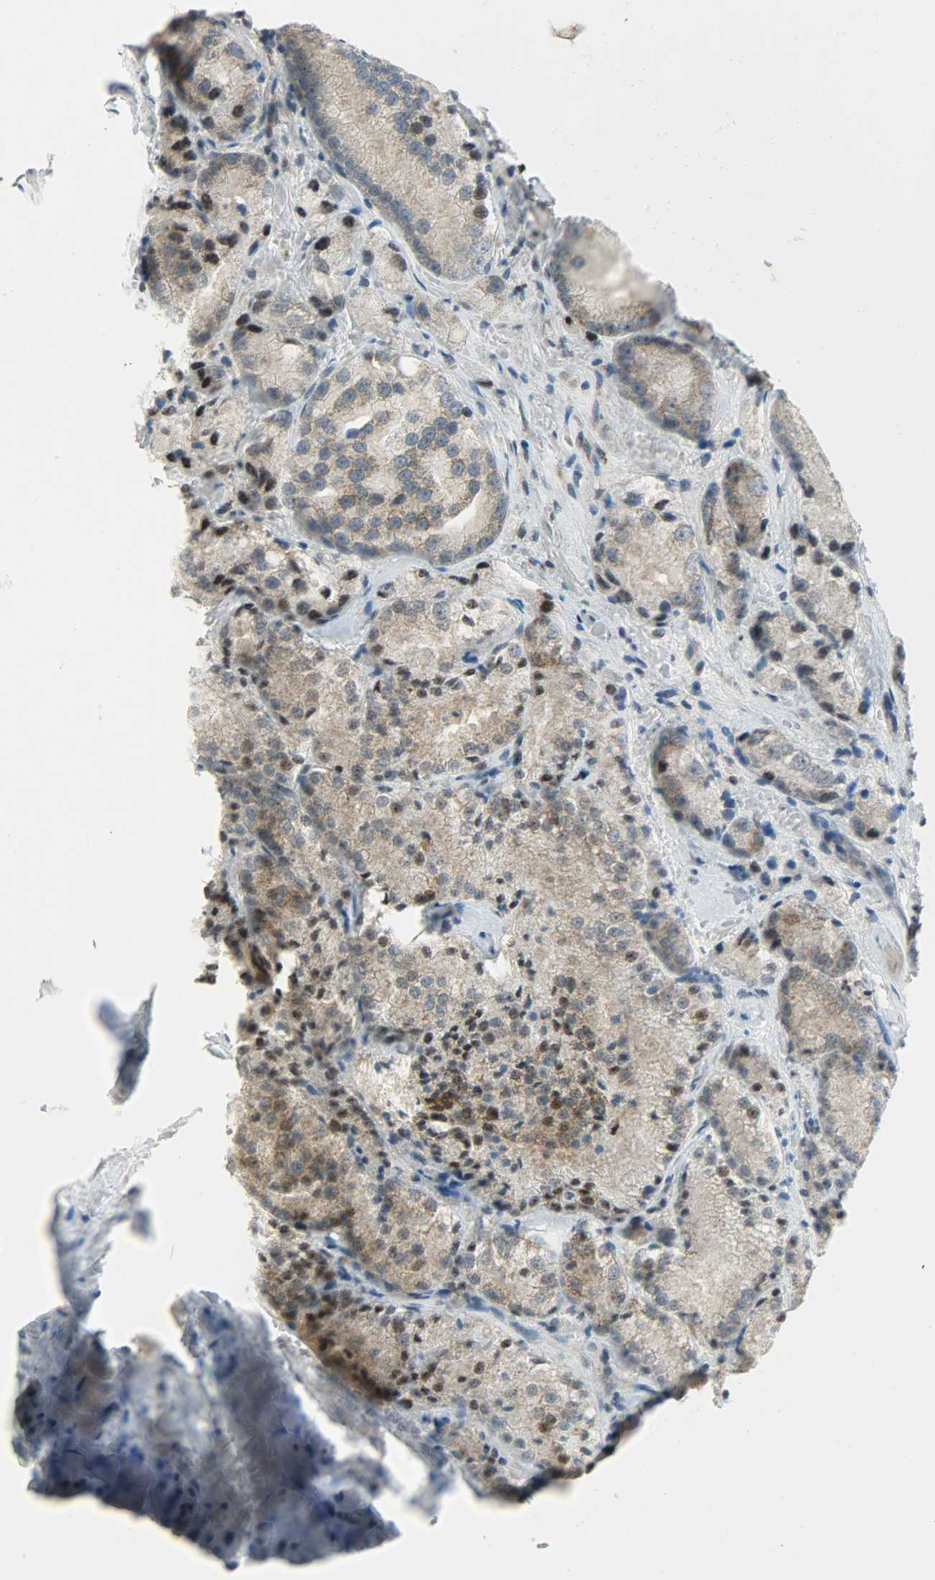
{"staining": {"intensity": "weak", "quantity": ">75%", "location": "cytoplasmic/membranous,nuclear"}, "tissue": "prostate cancer", "cell_type": "Tumor cells", "image_type": "cancer", "snomed": [{"axis": "morphology", "description": "Adenocarcinoma, Low grade"}, {"axis": "topography", "description": "Prostate"}], "caption": "About >75% of tumor cells in human prostate low-grade adenocarcinoma reveal weak cytoplasmic/membranous and nuclear protein expression as visualized by brown immunohistochemical staining.", "gene": "IL15", "patient": {"sex": "male", "age": 64}}